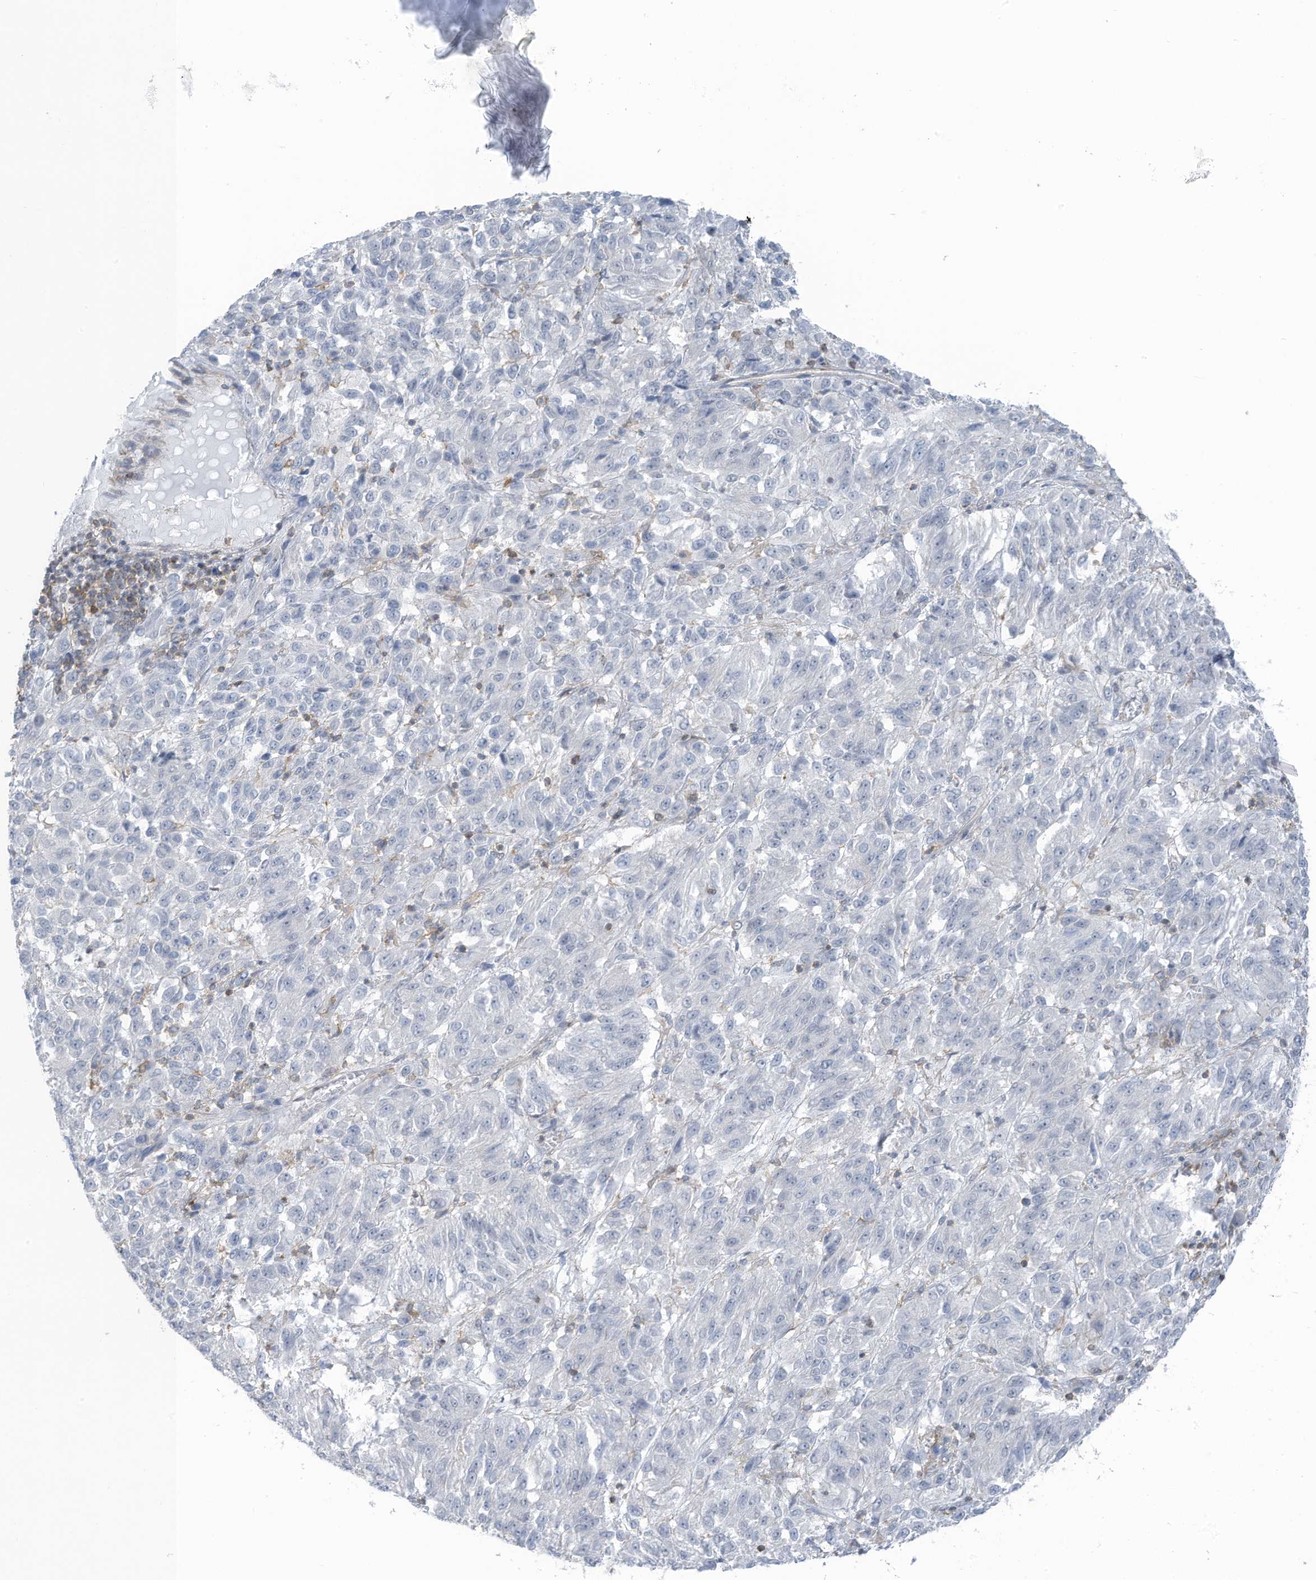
{"staining": {"intensity": "negative", "quantity": "none", "location": "none"}, "tissue": "melanoma", "cell_type": "Tumor cells", "image_type": "cancer", "snomed": [{"axis": "morphology", "description": "Malignant melanoma, Metastatic site"}, {"axis": "topography", "description": "Lung"}], "caption": "Tumor cells show no significant protein positivity in malignant melanoma (metastatic site). The staining was performed using DAB to visualize the protein expression in brown, while the nuclei were stained in blue with hematoxylin (Magnification: 20x).", "gene": "ZNF846", "patient": {"sex": "male", "age": 64}}